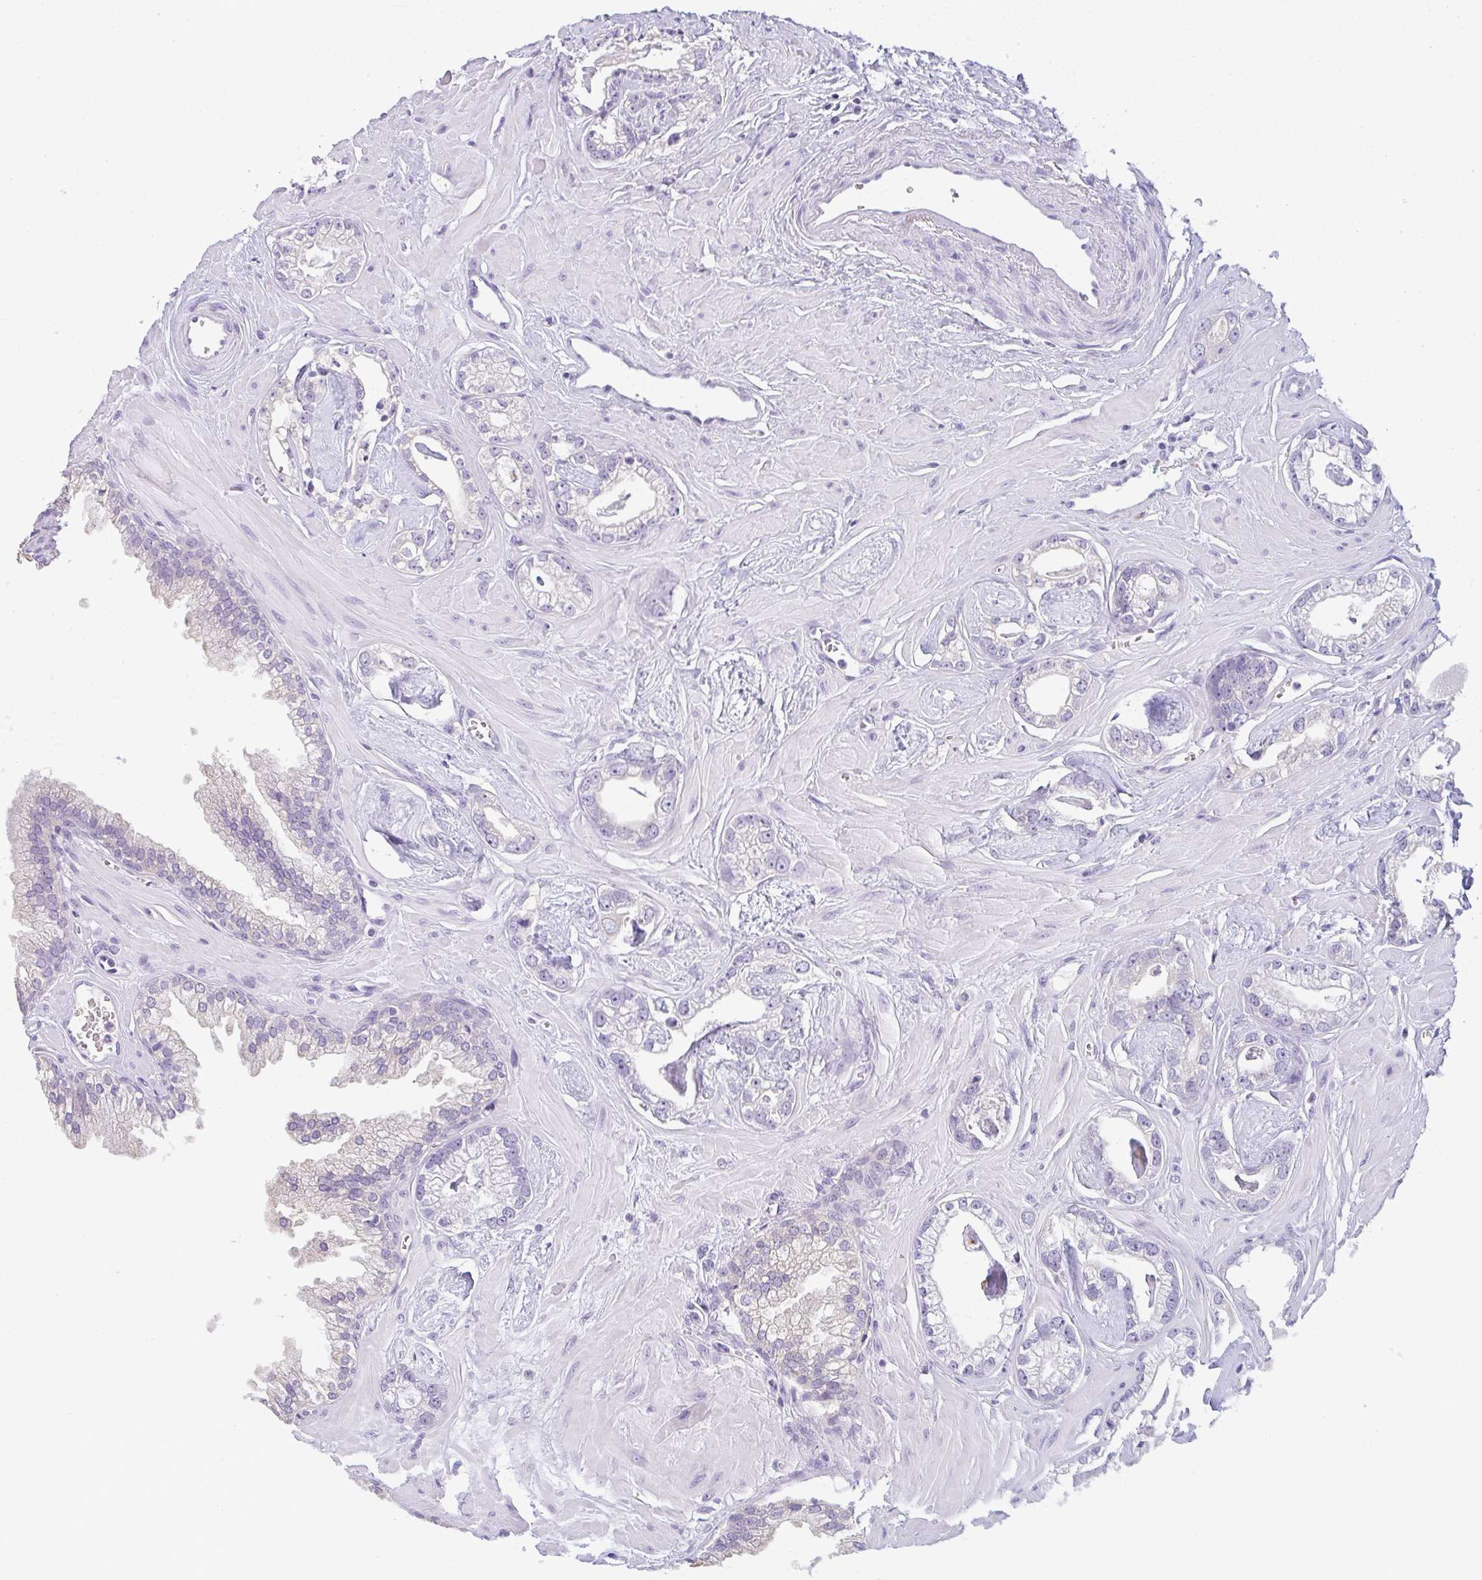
{"staining": {"intensity": "negative", "quantity": "none", "location": "none"}, "tissue": "prostate cancer", "cell_type": "Tumor cells", "image_type": "cancer", "snomed": [{"axis": "morphology", "description": "Adenocarcinoma, Low grade"}, {"axis": "topography", "description": "Prostate"}], "caption": "Micrograph shows no protein expression in tumor cells of prostate cancer (low-grade adenocarcinoma) tissue.", "gene": "LPAR4", "patient": {"sex": "male", "age": 60}}